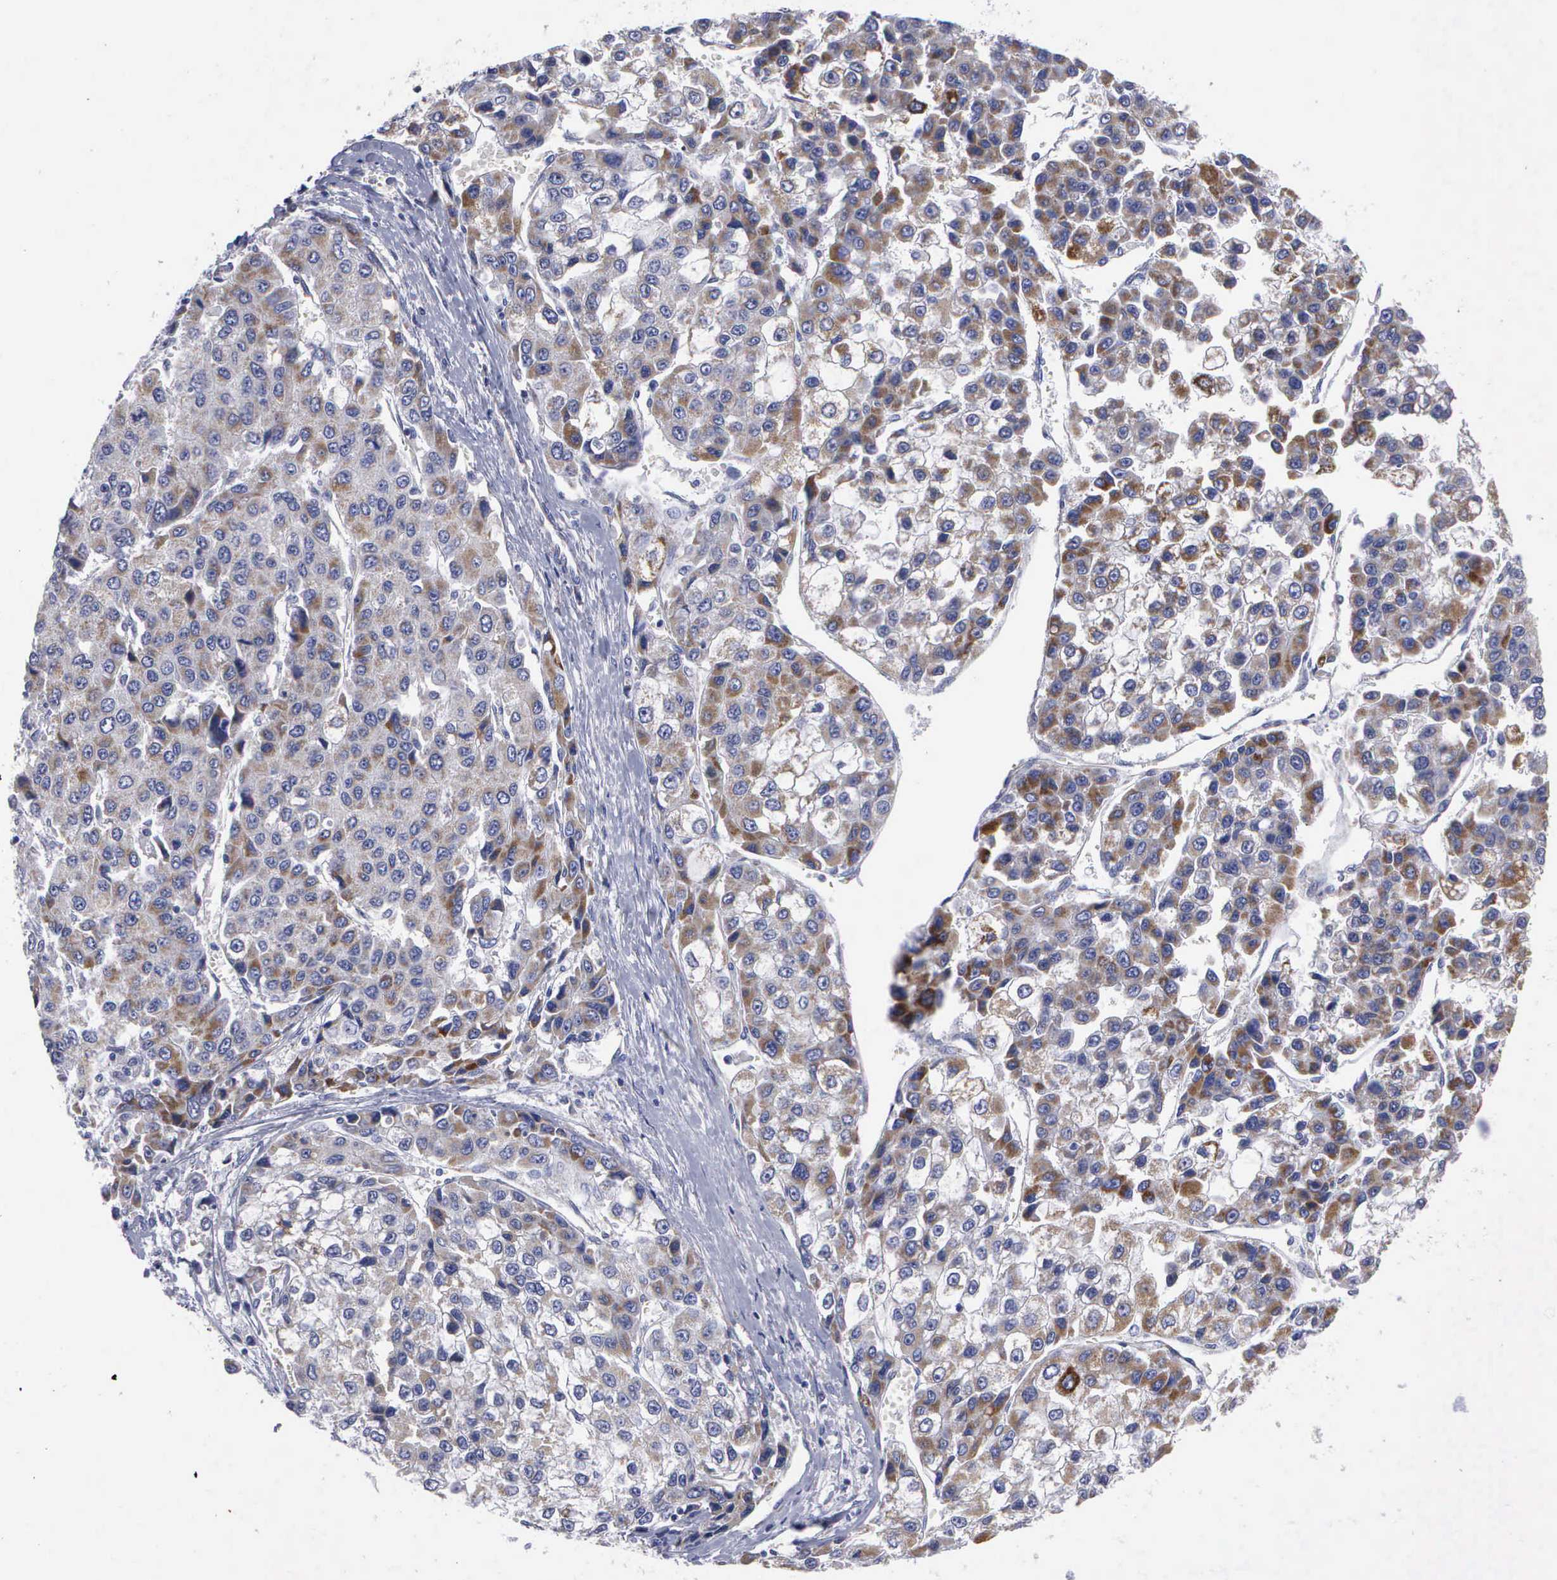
{"staining": {"intensity": "moderate", "quantity": ">75%", "location": "cytoplasmic/membranous"}, "tissue": "liver cancer", "cell_type": "Tumor cells", "image_type": "cancer", "snomed": [{"axis": "morphology", "description": "Carcinoma, Hepatocellular, NOS"}, {"axis": "topography", "description": "Liver"}], "caption": "Protein staining reveals moderate cytoplasmic/membranous staining in about >75% of tumor cells in liver cancer.", "gene": "APOOL", "patient": {"sex": "female", "age": 66}}